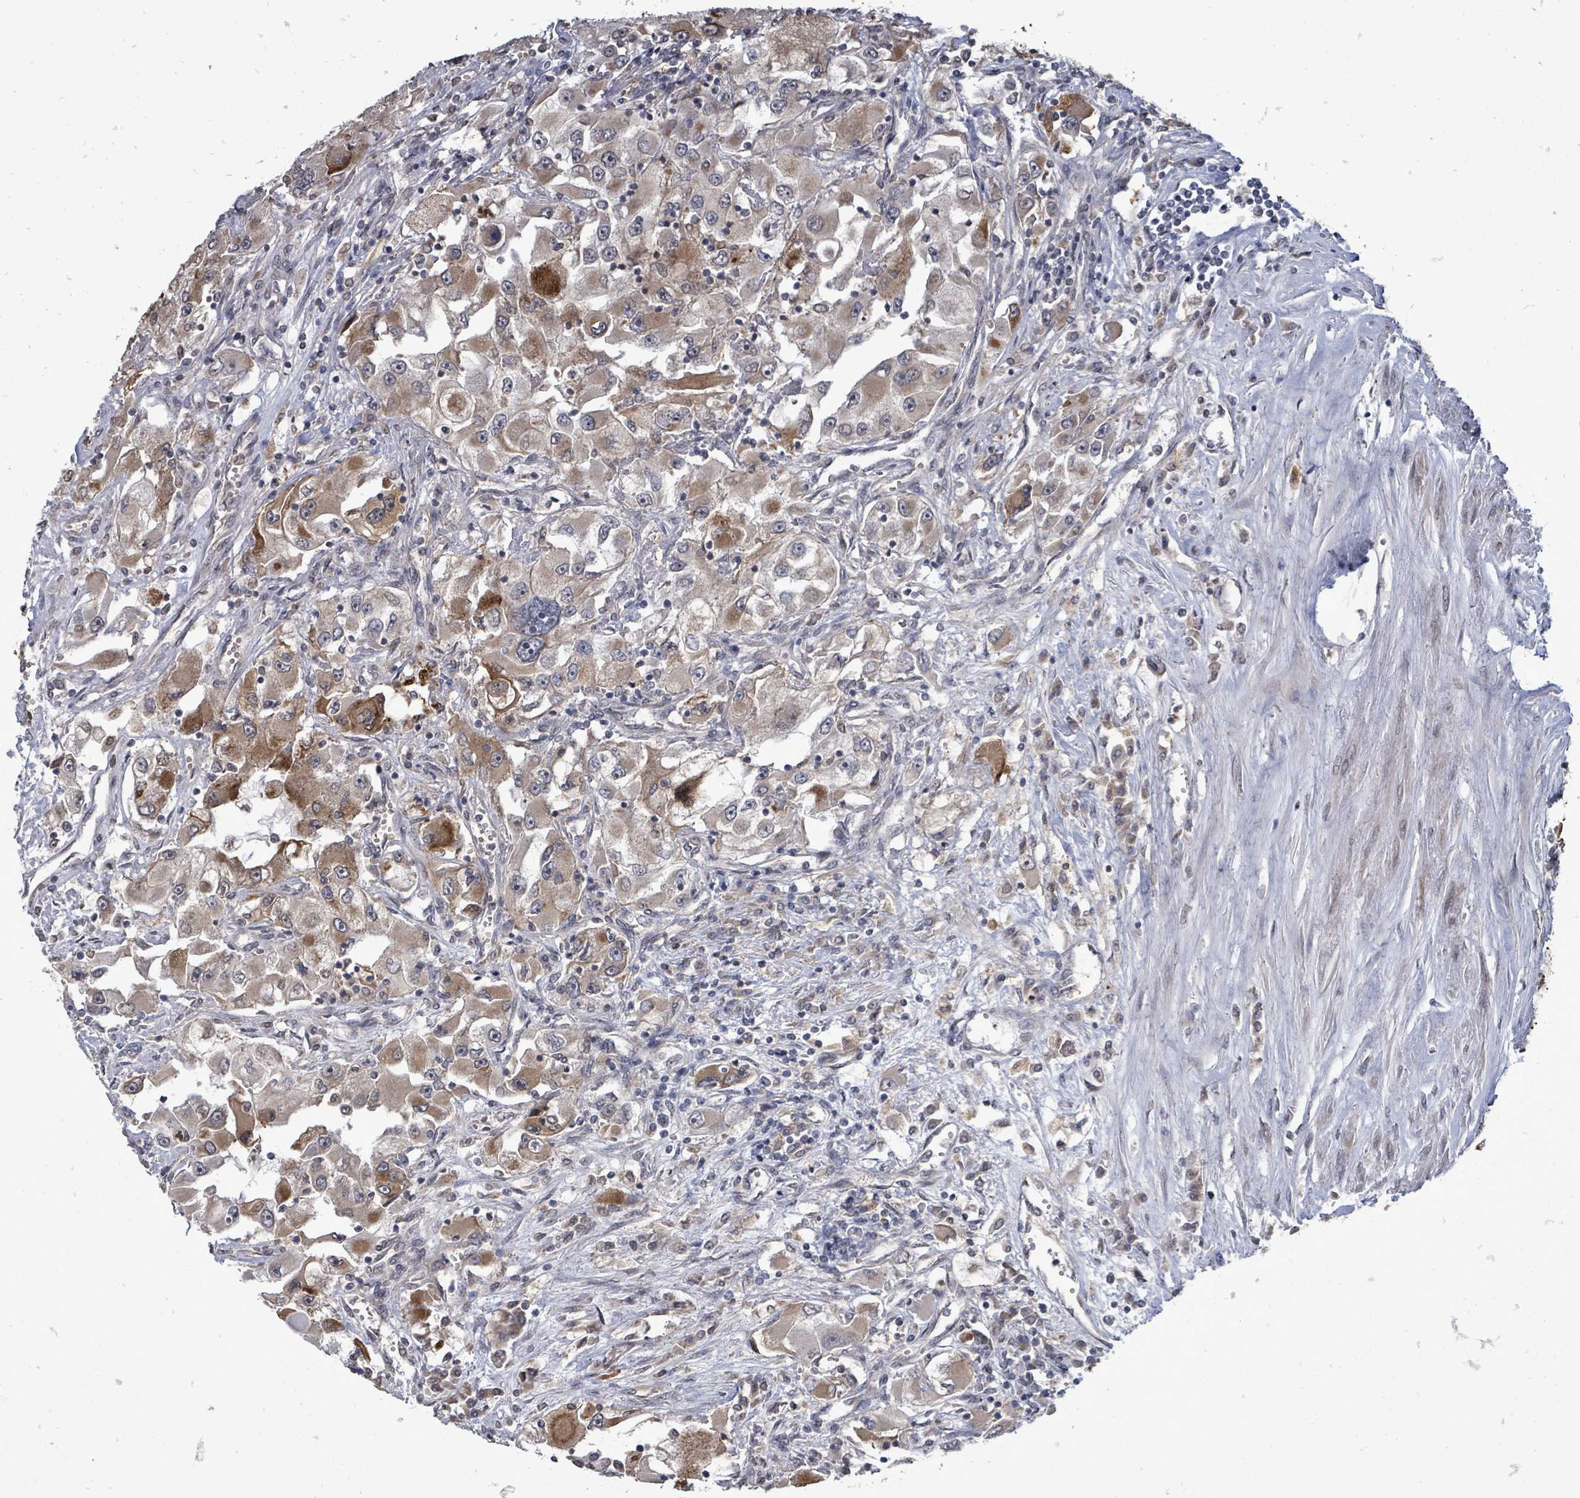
{"staining": {"intensity": "weak", "quantity": "25%-75%", "location": "cytoplasmic/membranous"}, "tissue": "renal cancer", "cell_type": "Tumor cells", "image_type": "cancer", "snomed": [{"axis": "morphology", "description": "Adenocarcinoma, NOS"}, {"axis": "topography", "description": "Kidney"}], "caption": "Human renal adenocarcinoma stained for a protein (brown) displays weak cytoplasmic/membranous positive positivity in approximately 25%-75% of tumor cells.", "gene": "RALGAPB", "patient": {"sex": "female", "age": 52}}